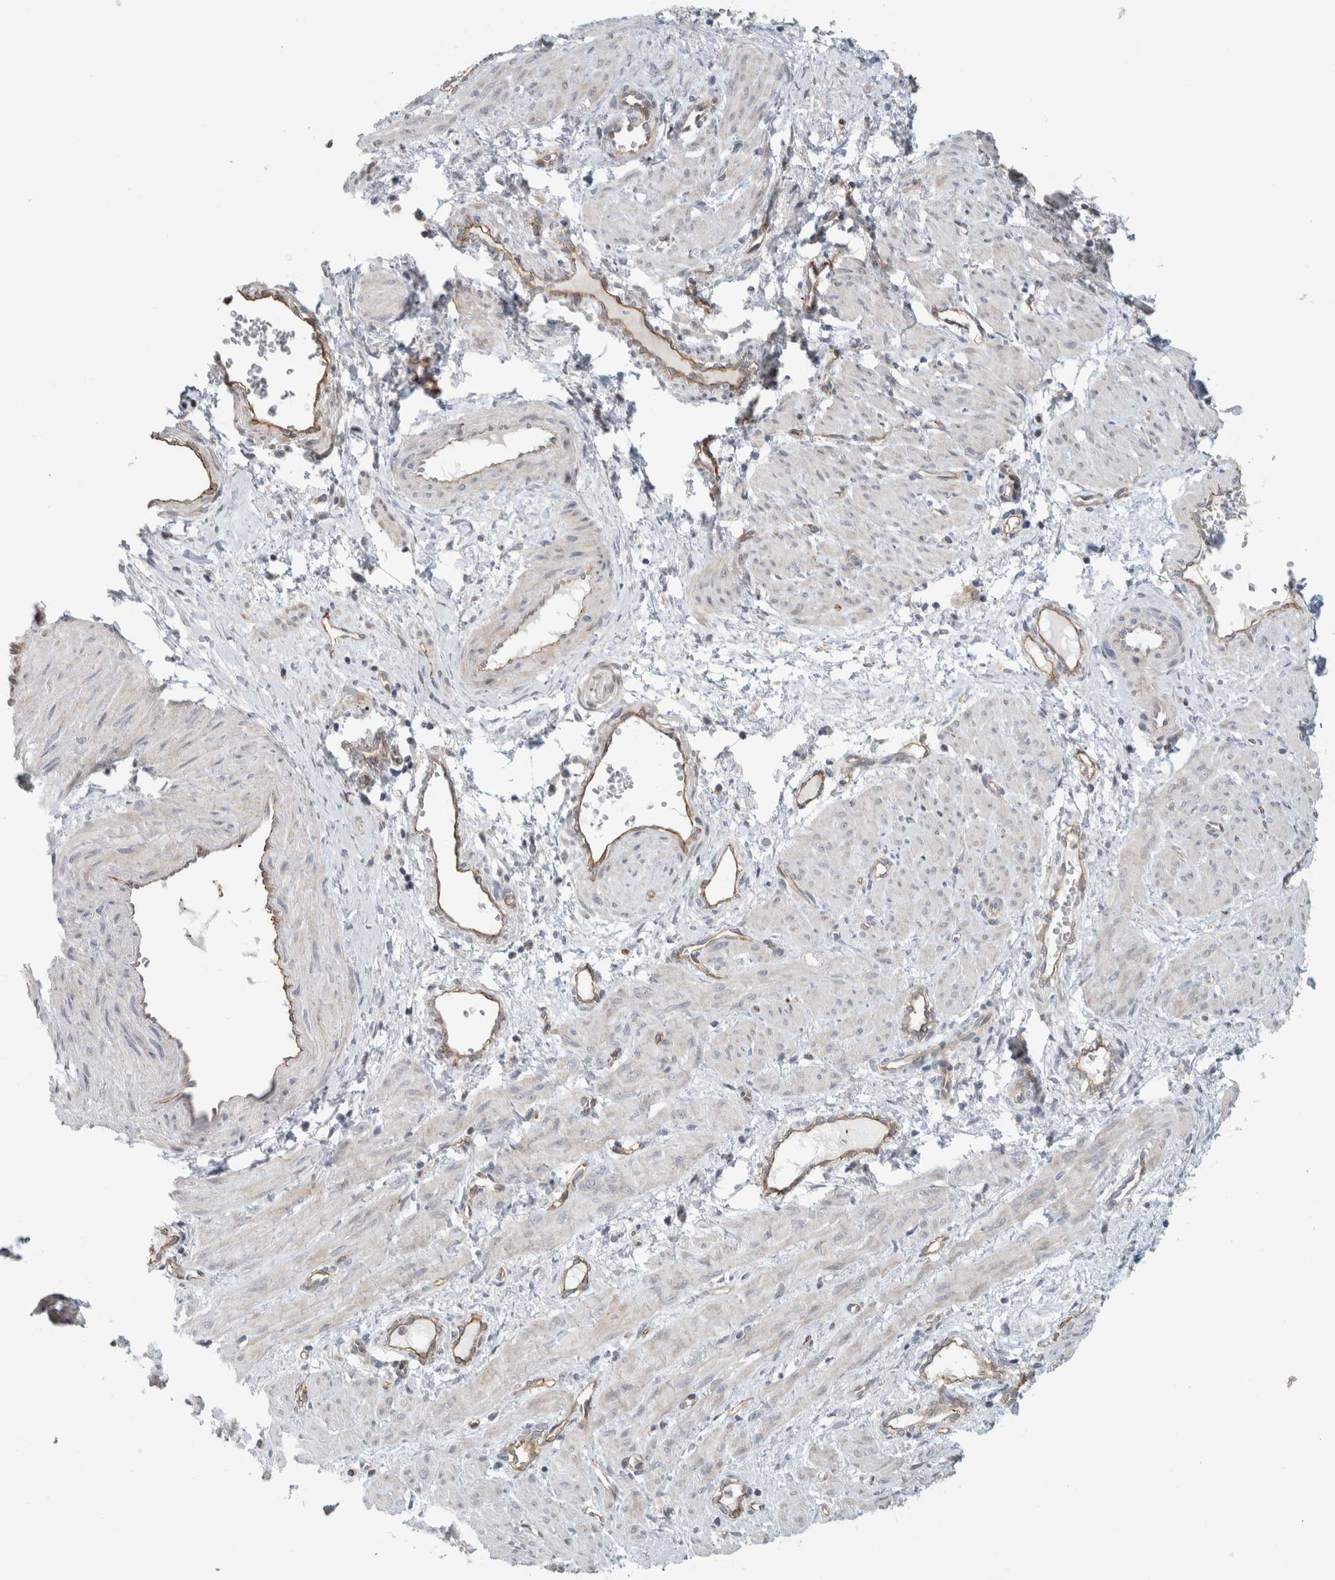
{"staining": {"intensity": "moderate", "quantity": "25%-75%", "location": "cytoplasmic/membranous"}, "tissue": "smooth muscle", "cell_type": "Smooth muscle cells", "image_type": "normal", "snomed": [{"axis": "morphology", "description": "Normal tissue, NOS"}, {"axis": "topography", "description": "Endometrium"}], "caption": "Brown immunohistochemical staining in benign human smooth muscle shows moderate cytoplasmic/membranous positivity in approximately 25%-75% of smooth muscle cells. Nuclei are stained in blue.", "gene": "KPNA5", "patient": {"sex": "female", "age": 33}}